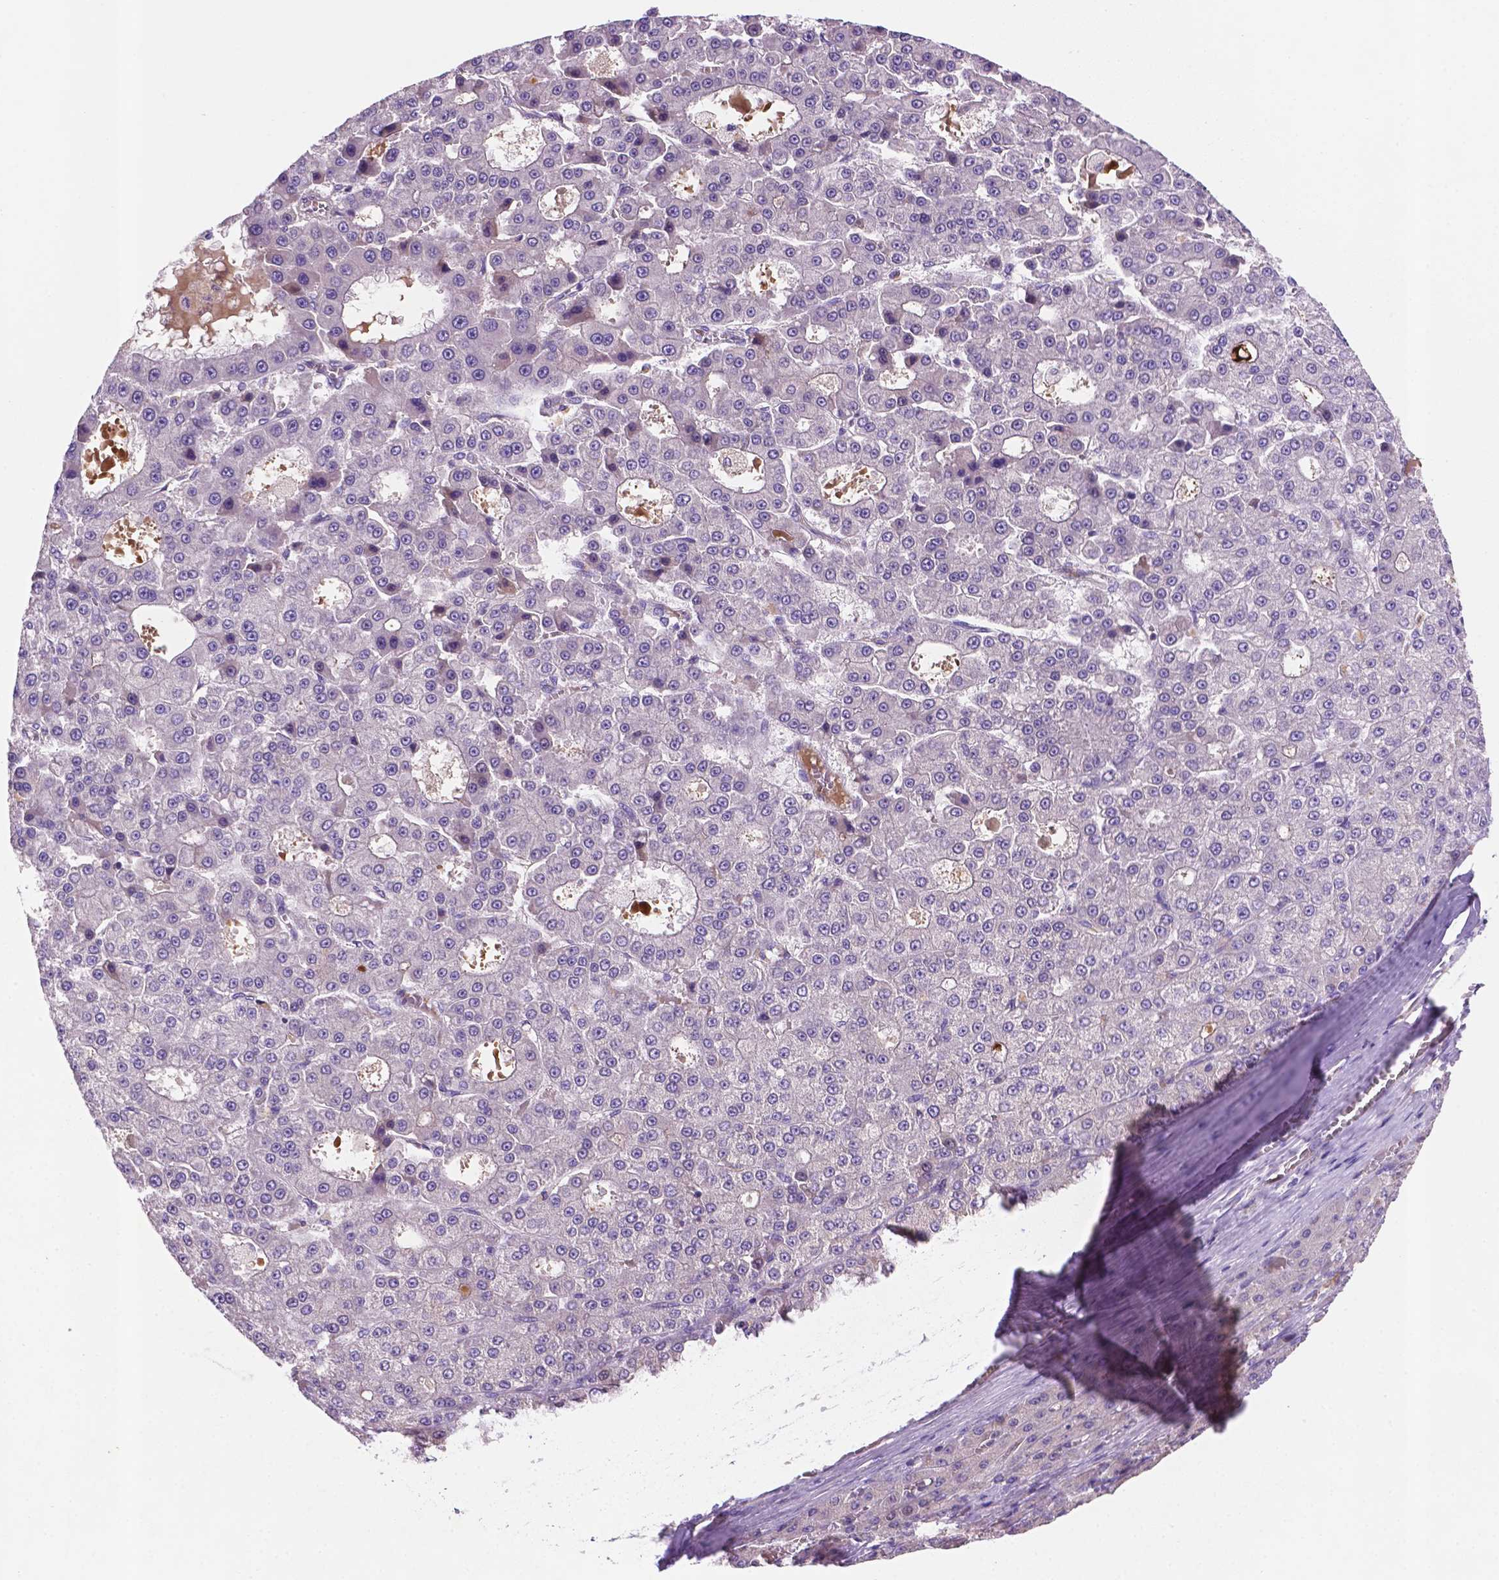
{"staining": {"intensity": "negative", "quantity": "none", "location": "none"}, "tissue": "liver cancer", "cell_type": "Tumor cells", "image_type": "cancer", "snomed": [{"axis": "morphology", "description": "Carcinoma, Hepatocellular, NOS"}, {"axis": "topography", "description": "Liver"}], "caption": "Immunohistochemistry (IHC) histopathology image of liver hepatocellular carcinoma stained for a protein (brown), which demonstrates no expression in tumor cells. (DAB (3,3'-diaminobenzidine) immunohistochemistry (IHC) visualized using brightfield microscopy, high magnification).", "gene": "TM4SF20", "patient": {"sex": "male", "age": 70}}